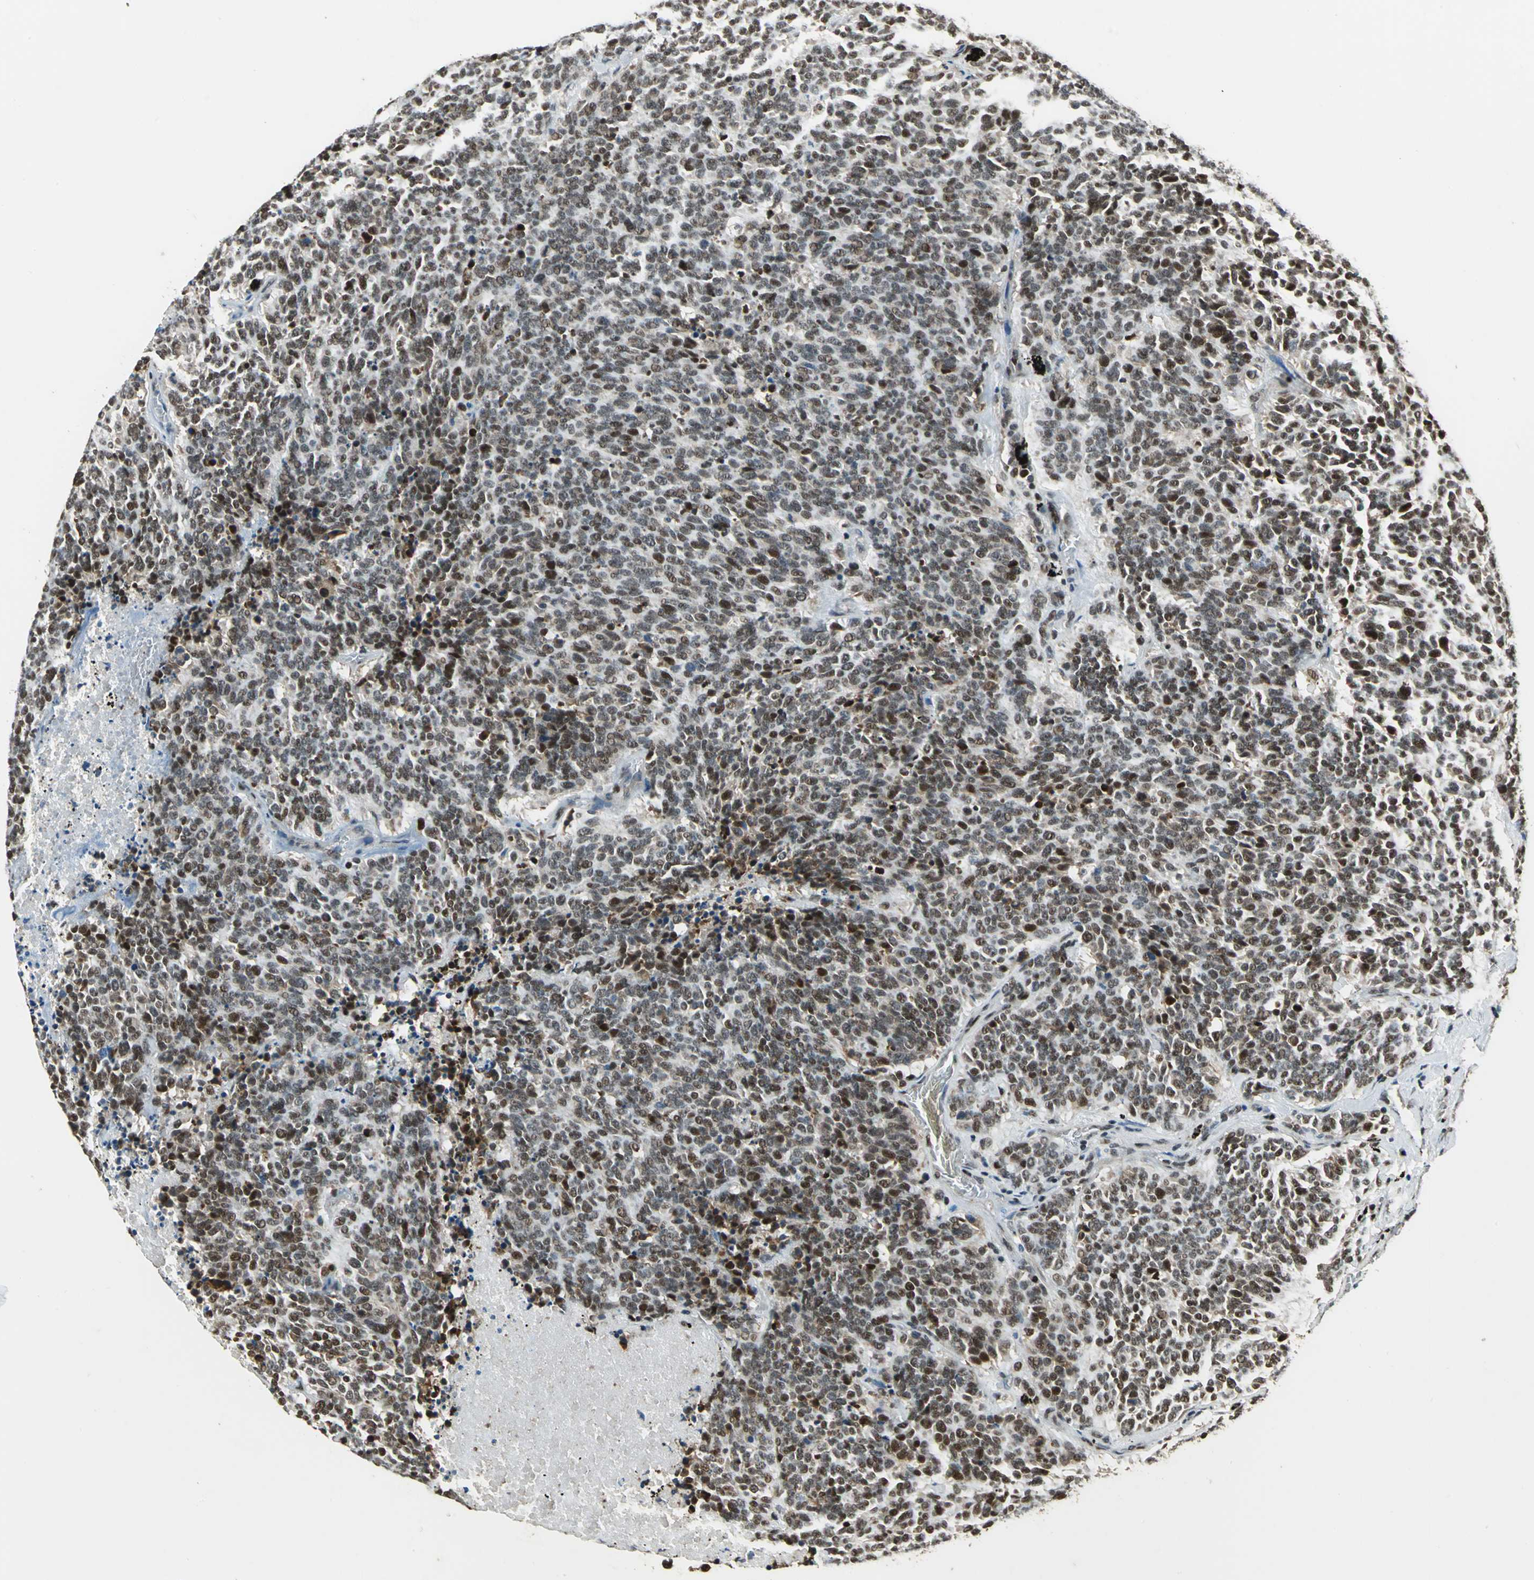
{"staining": {"intensity": "moderate", "quantity": ">75%", "location": "nuclear"}, "tissue": "lung cancer", "cell_type": "Tumor cells", "image_type": "cancer", "snomed": [{"axis": "morphology", "description": "Neoplasm, malignant, NOS"}, {"axis": "topography", "description": "Lung"}], "caption": "IHC staining of lung cancer (neoplasm (malignant)), which reveals medium levels of moderate nuclear expression in approximately >75% of tumor cells indicating moderate nuclear protein expression. The staining was performed using DAB (3,3'-diaminobenzidine) (brown) for protein detection and nuclei were counterstained in hematoxylin (blue).", "gene": "MIS18BP1", "patient": {"sex": "female", "age": 58}}